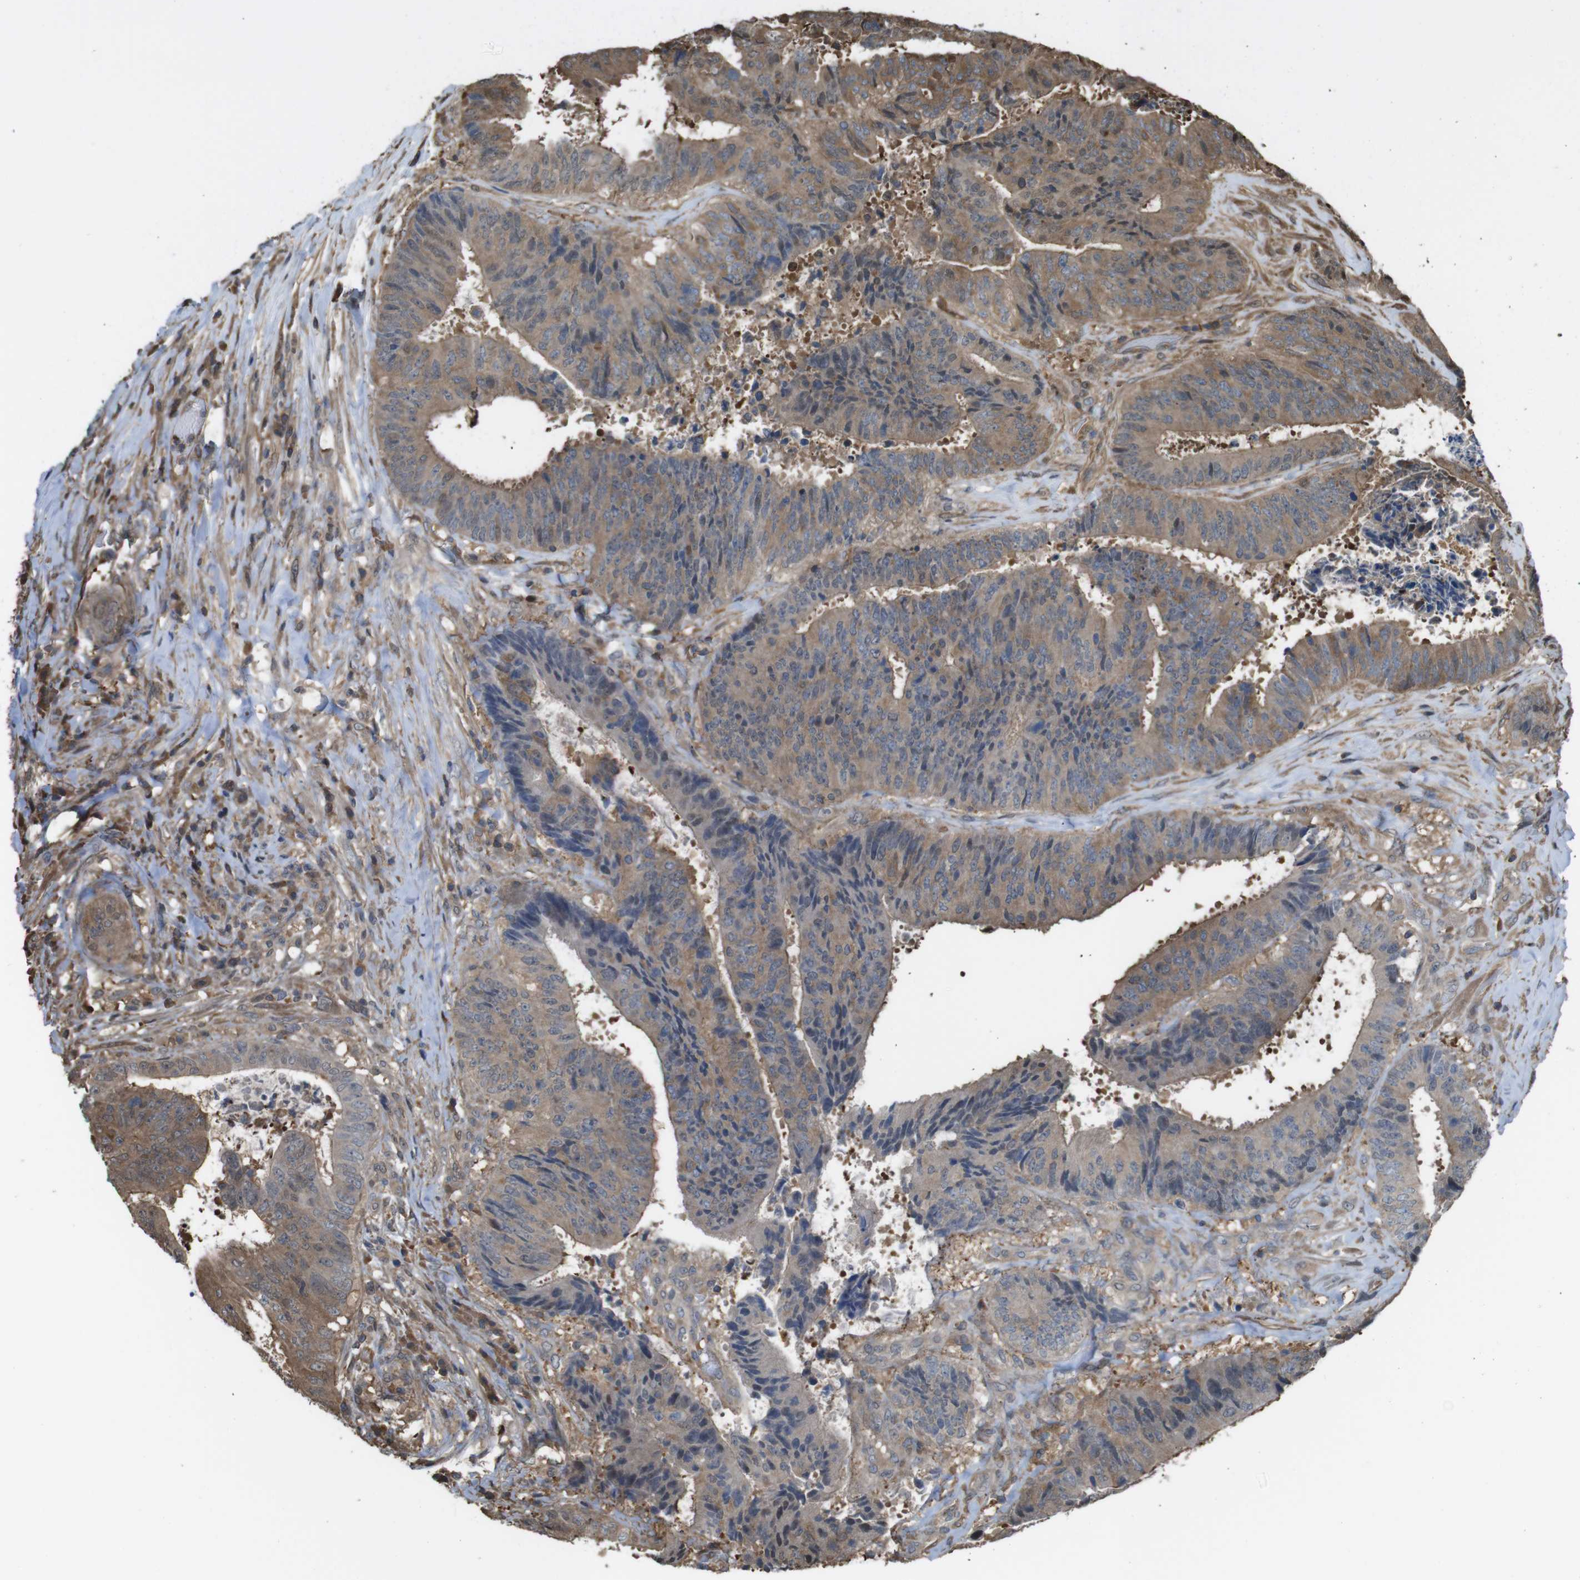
{"staining": {"intensity": "moderate", "quantity": ">75%", "location": "cytoplasmic/membranous"}, "tissue": "colorectal cancer", "cell_type": "Tumor cells", "image_type": "cancer", "snomed": [{"axis": "morphology", "description": "Adenocarcinoma, NOS"}, {"axis": "topography", "description": "Rectum"}], "caption": "An IHC photomicrograph of neoplastic tissue is shown. Protein staining in brown highlights moderate cytoplasmic/membranous positivity in adenocarcinoma (colorectal) within tumor cells.", "gene": "ARHGDIA", "patient": {"sex": "male", "age": 72}}